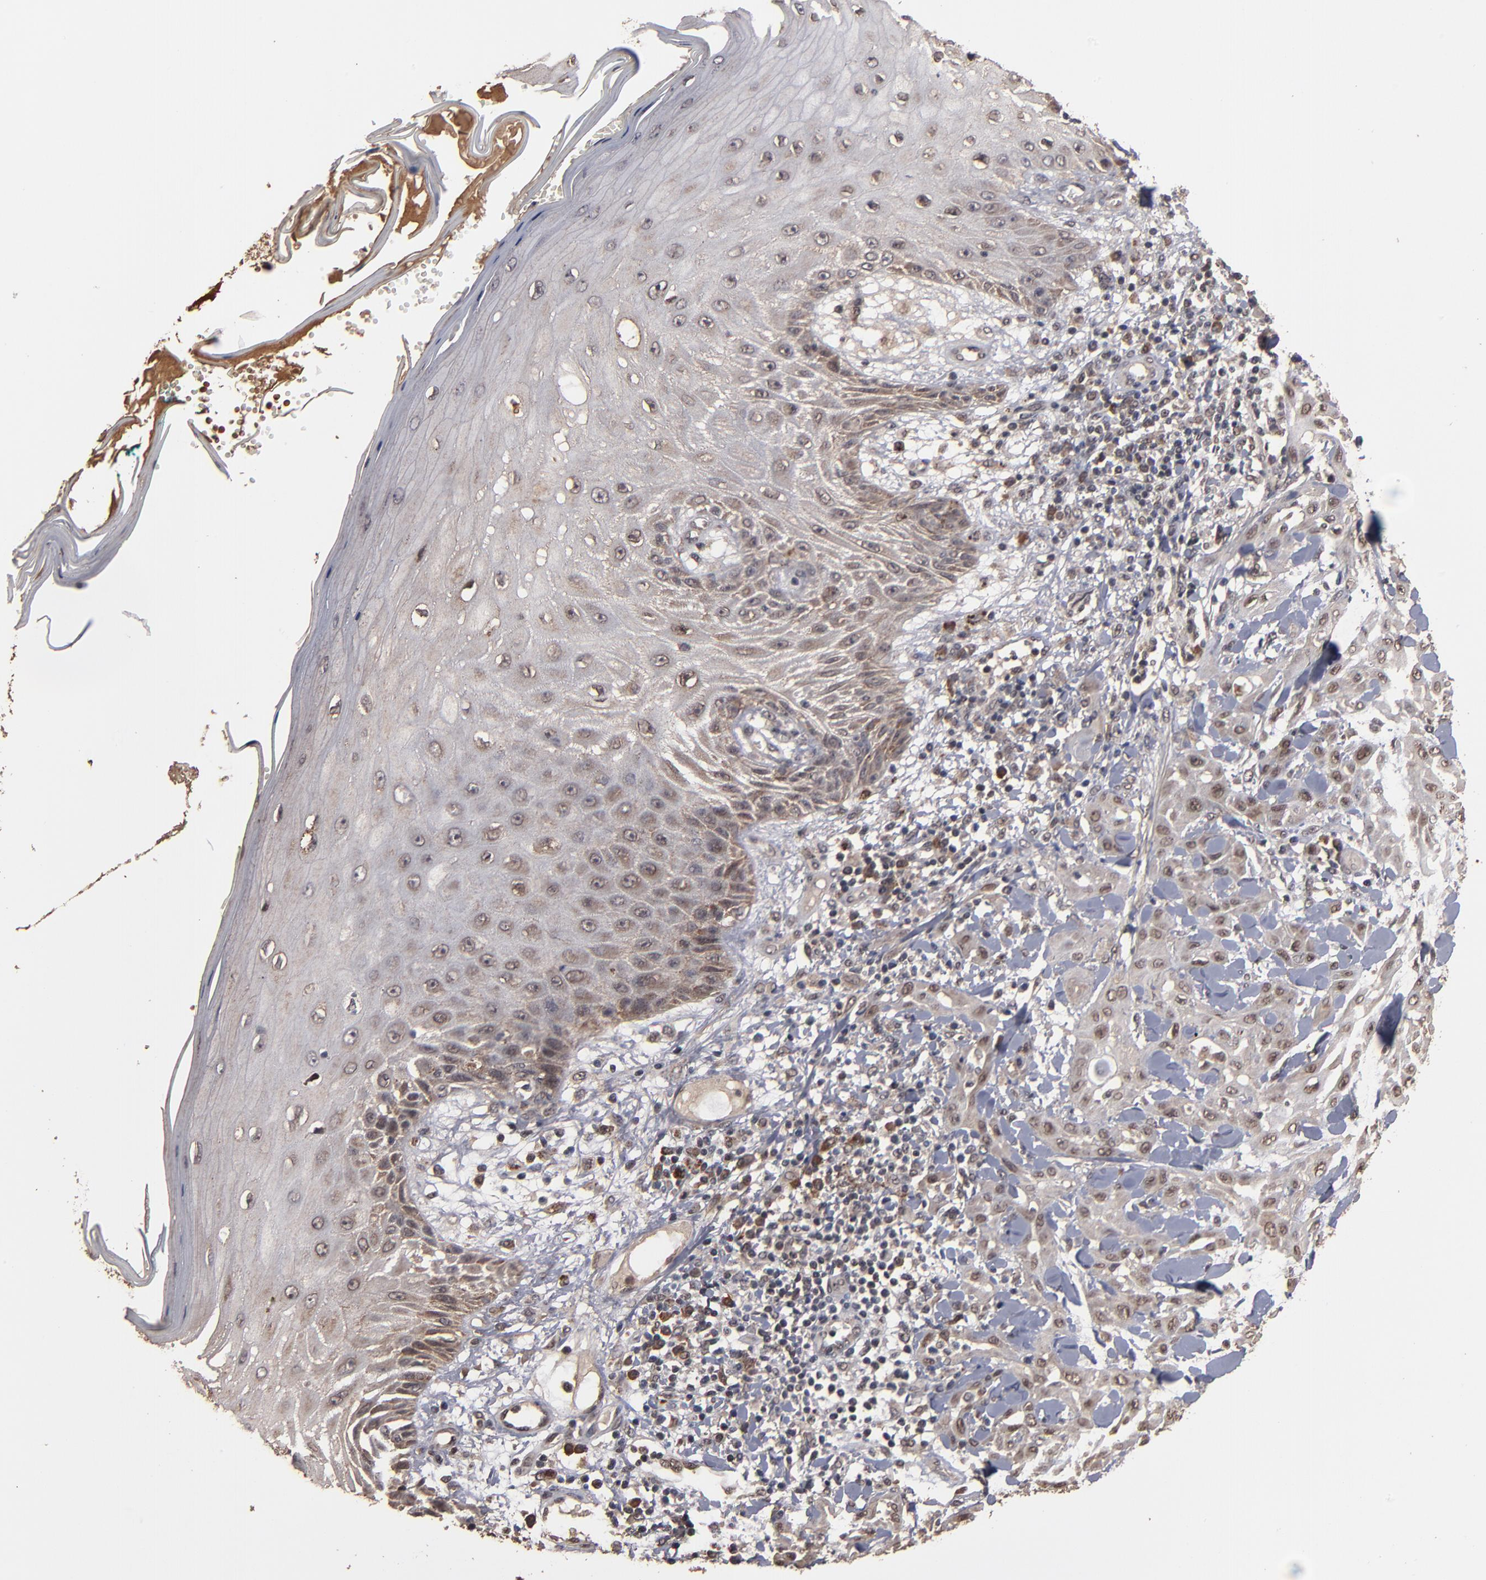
{"staining": {"intensity": "negative", "quantity": "none", "location": "none"}, "tissue": "skin cancer", "cell_type": "Tumor cells", "image_type": "cancer", "snomed": [{"axis": "morphology", "description": "Squamous cell carcinoma, NOS"}, {"axis": "topography", "description": "Skin"}], "caption": "The immunohistochemistry (IHC) micrograph has no significant positivity in tumor cells of skin cancer (squamous cell carcinoma) tissue.", "gene": "NXF2B", "patient": {"sex": "male", "age": 24}}